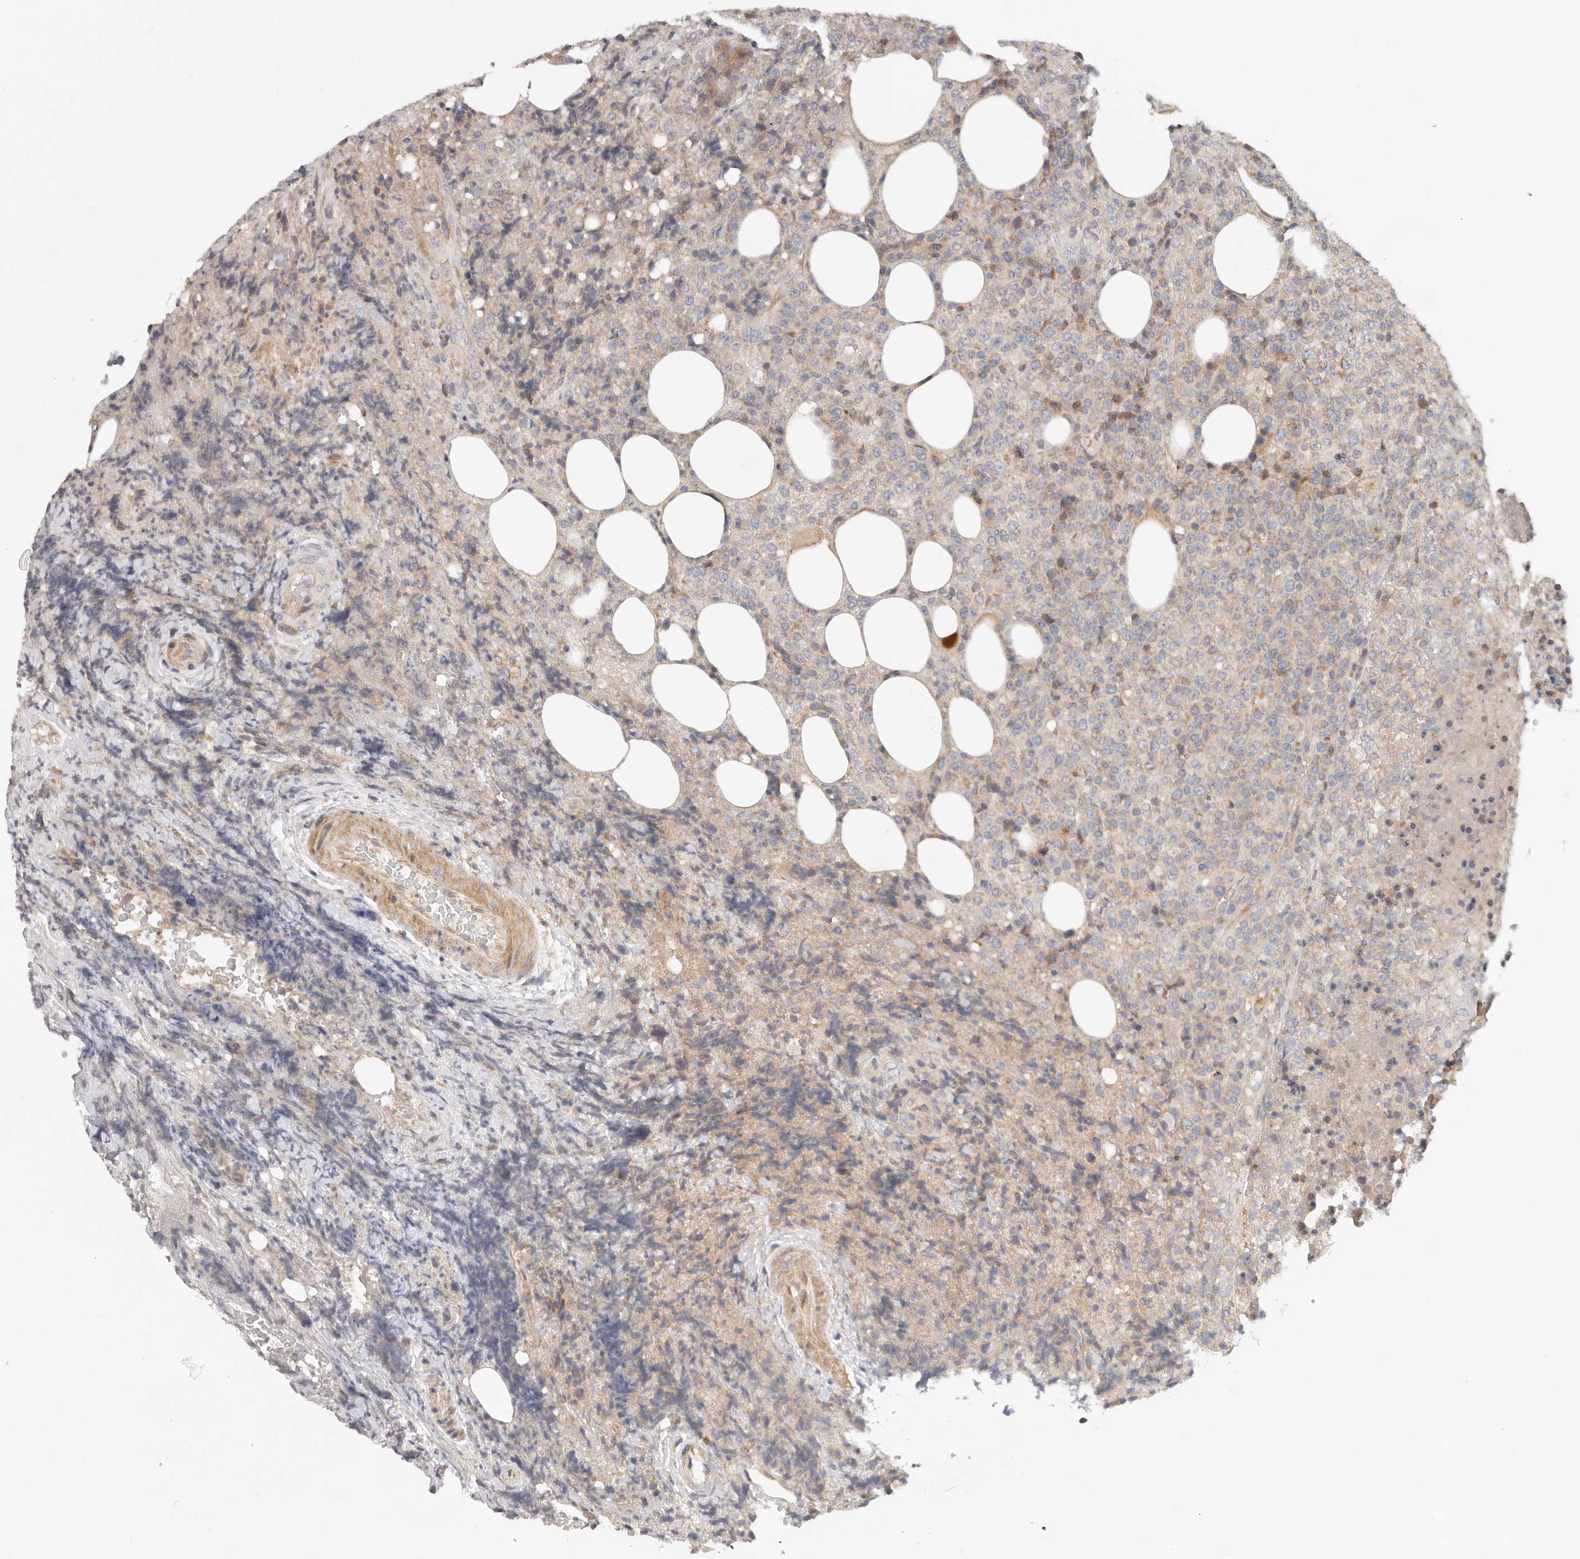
{"staining": {"intensity": "negative", "quantity": "none", "location": "none"}, "tissue": "lymphoma", "cell_type": "Tumor cells", "image_type": "cancer", "snomed": [{"axis": "morphology", "description": "Malignant lymphoma, non-Hodgkin's type, High grade"}, {"axis": "topography", "description": "Lymph node"}], "caption": "Lymphoma was stained to show a protein in brown. There is no significant staining in tumor cells.", "gene": "TFB2M", "patient": {"sex": "male", "age": 13}}